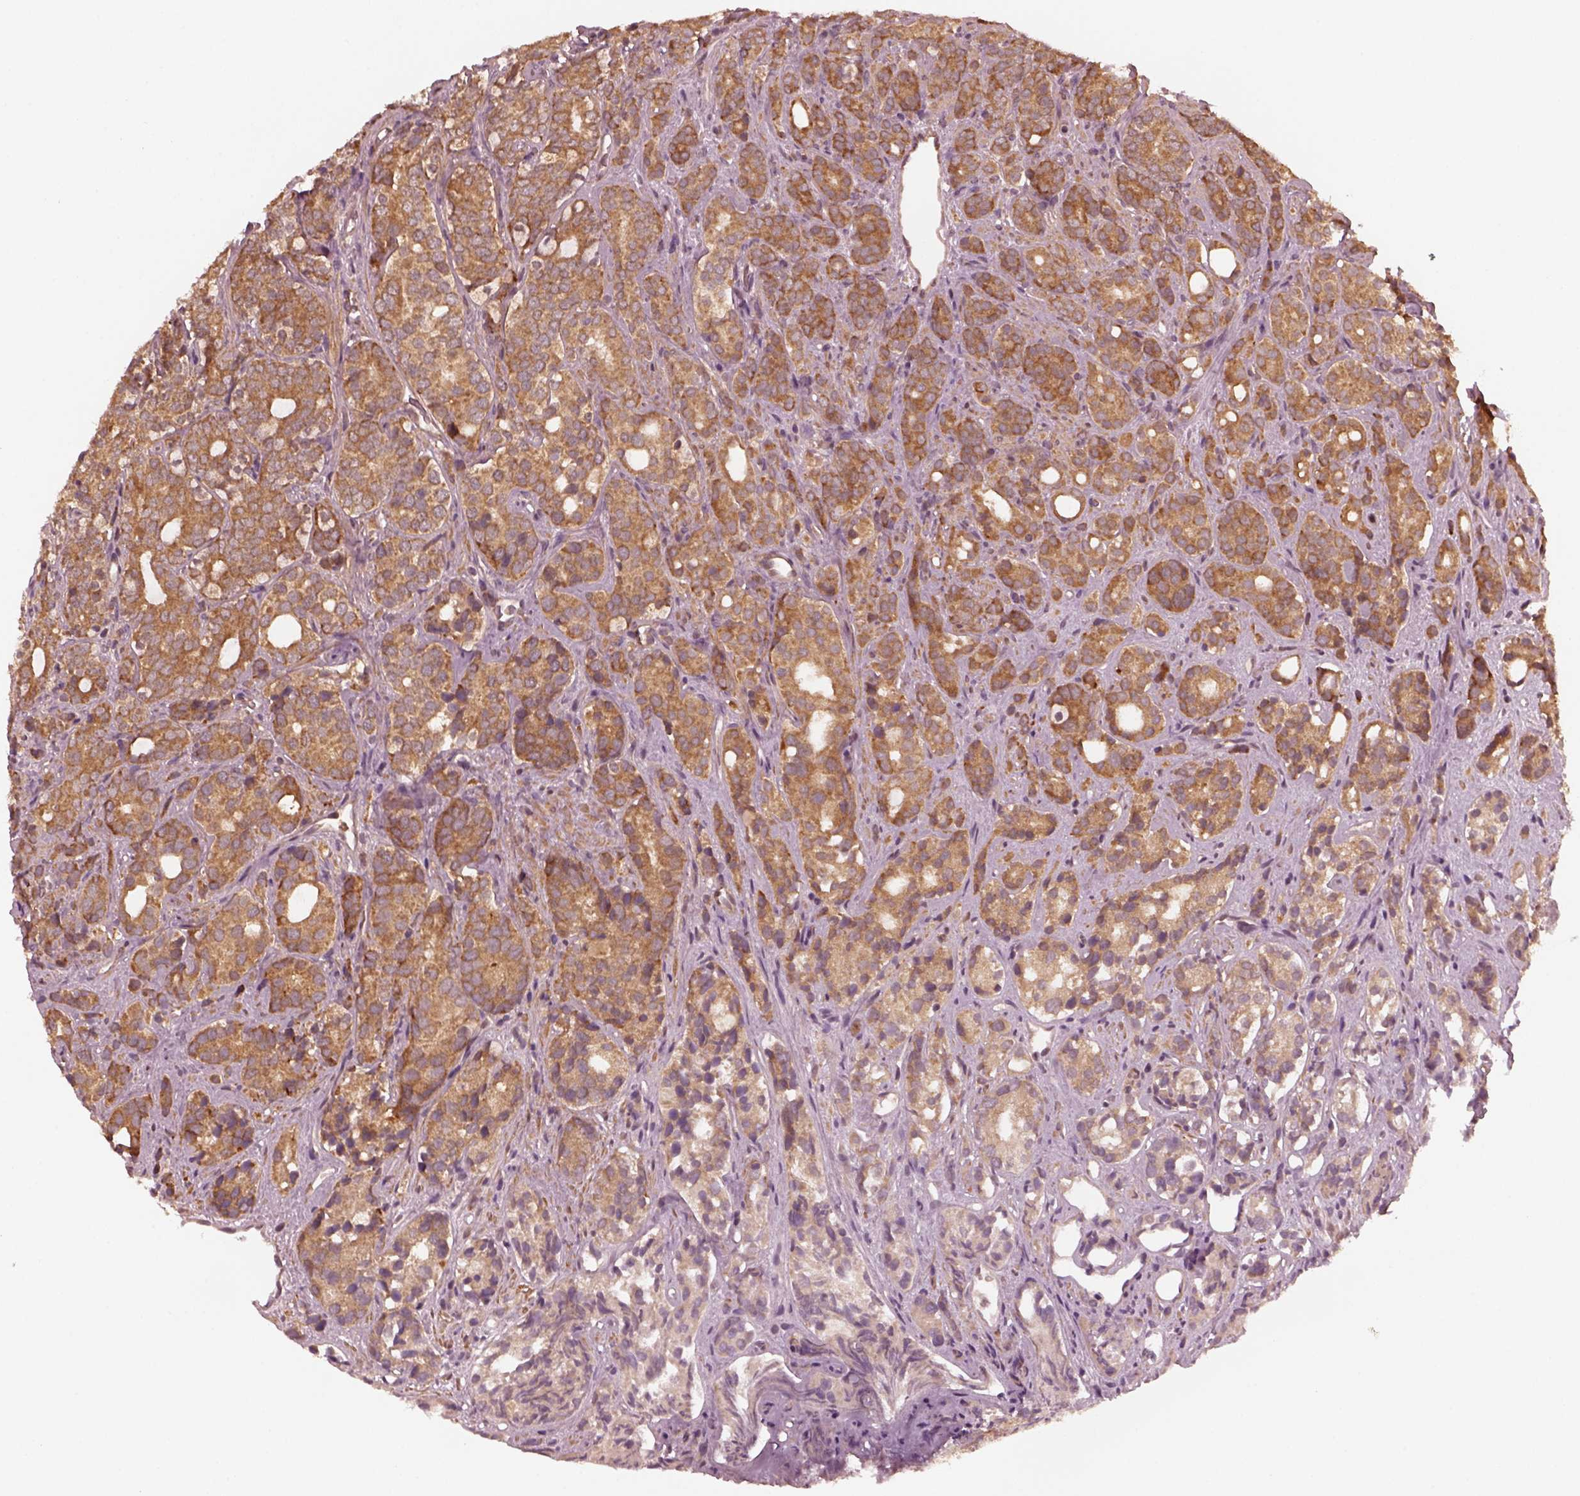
{"staining": {"intensity": "moderate", "quantity": ">75%", "location": "cytoplasmic/membranous"}, "tissue": "prostate cancer", "cell_type": "Tumor cells", "image_type": "cancer", "snomed": [{"axis": "morphology", "description": "Adenocarcinoma, High grade"}, {"axis": "topography", "description": "Prostate"}], "caption": "Prostate cancer tissue reveals moderate cytoplasmic/membranous expression in about >75% of tumor cells, visualized by immunohistochemistry.", "gene": "FAF2", "patient": {"sex": "male", "age": 84}}